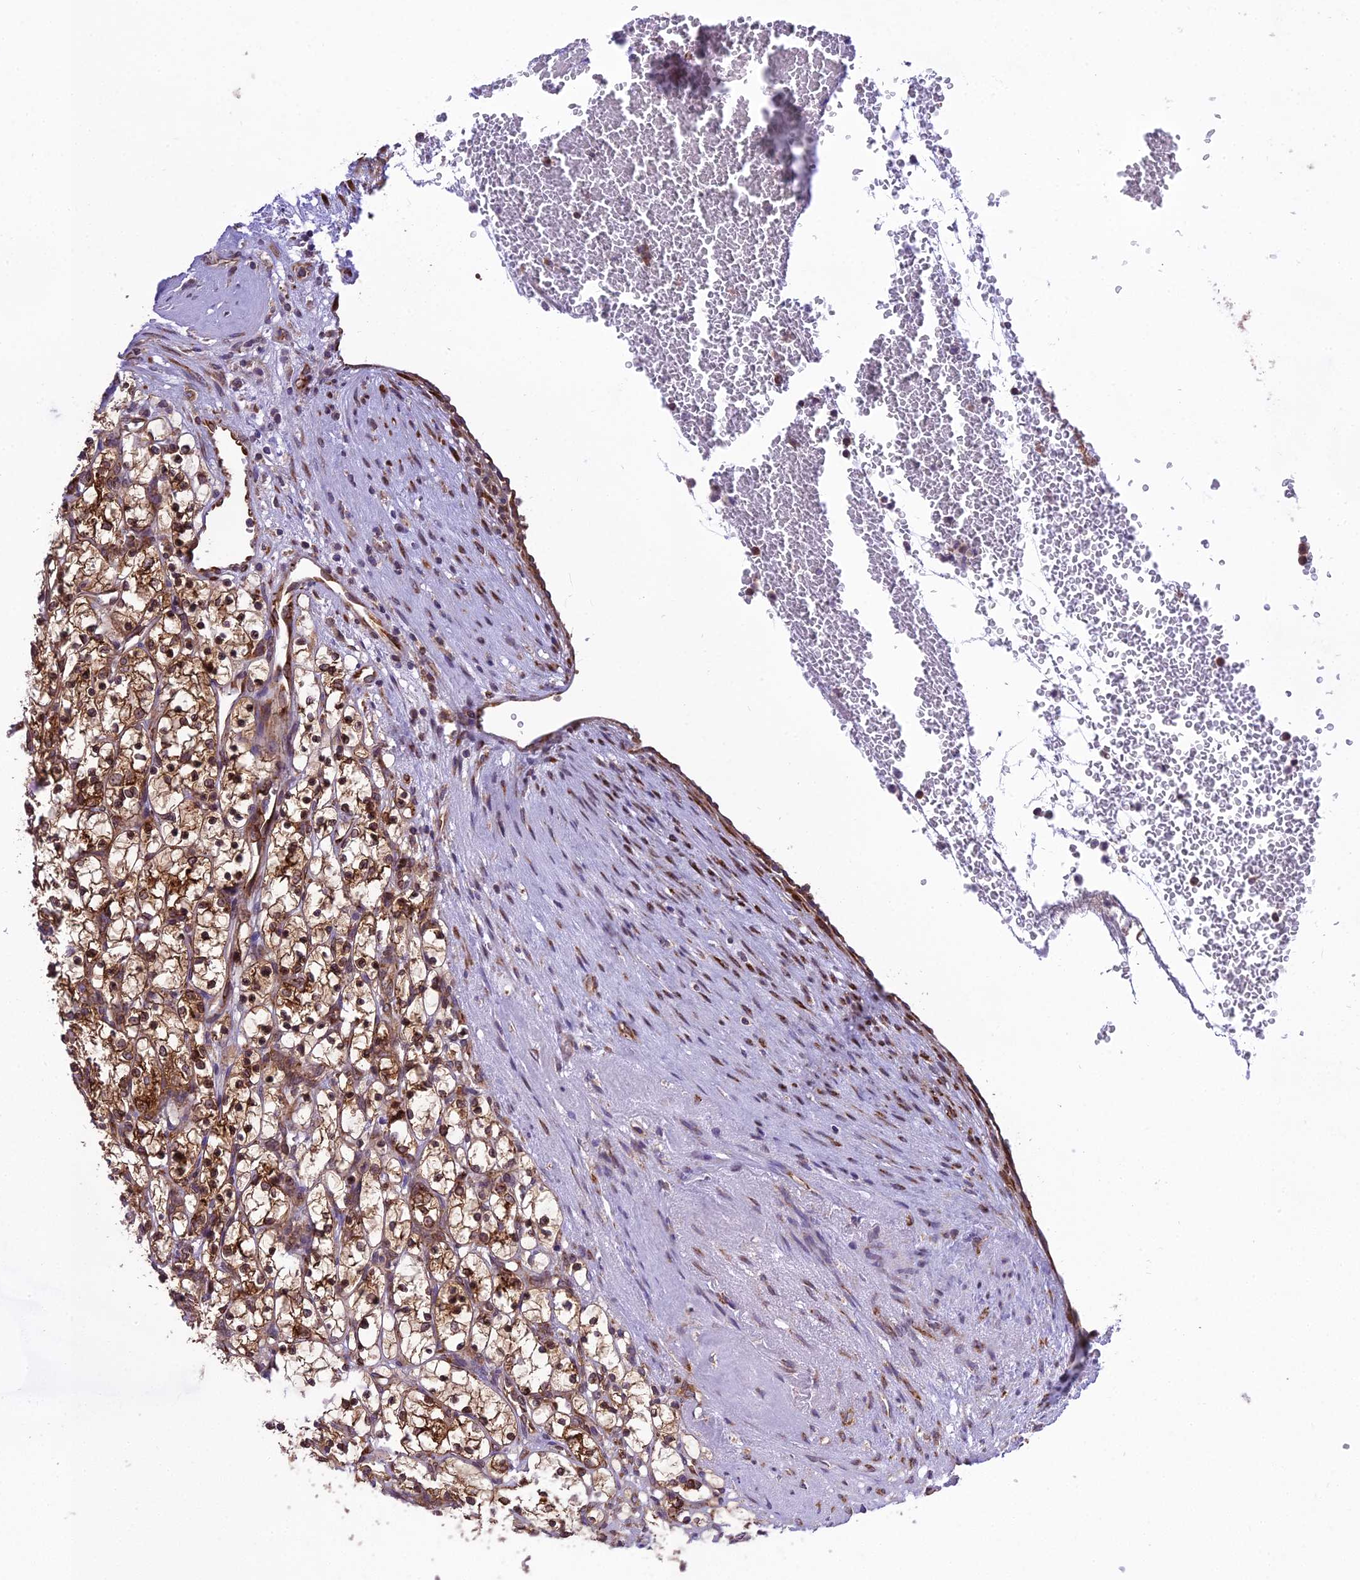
{"staining": {"intensity": "moderate", "quantity": ">75%", "location": "cytoplasmic/membranous"}, "tissue": "renal cancer", "cell_type": "Tumor cells", "image_type": "cancer", "snomed": [{"axis": "morphology", "description": "Adenocarcinoma, NOS"}, {"axis": "topography", "description": "Kidney"}], "caption": "Protein staining of adenocarcinoma (renal) tissue demonstrates moderate cytoplasmic/membranous expression in approximately >75% of tumor cells.", "gene": "DHCR7", "patient": {"sex": "female", "age": 69}}